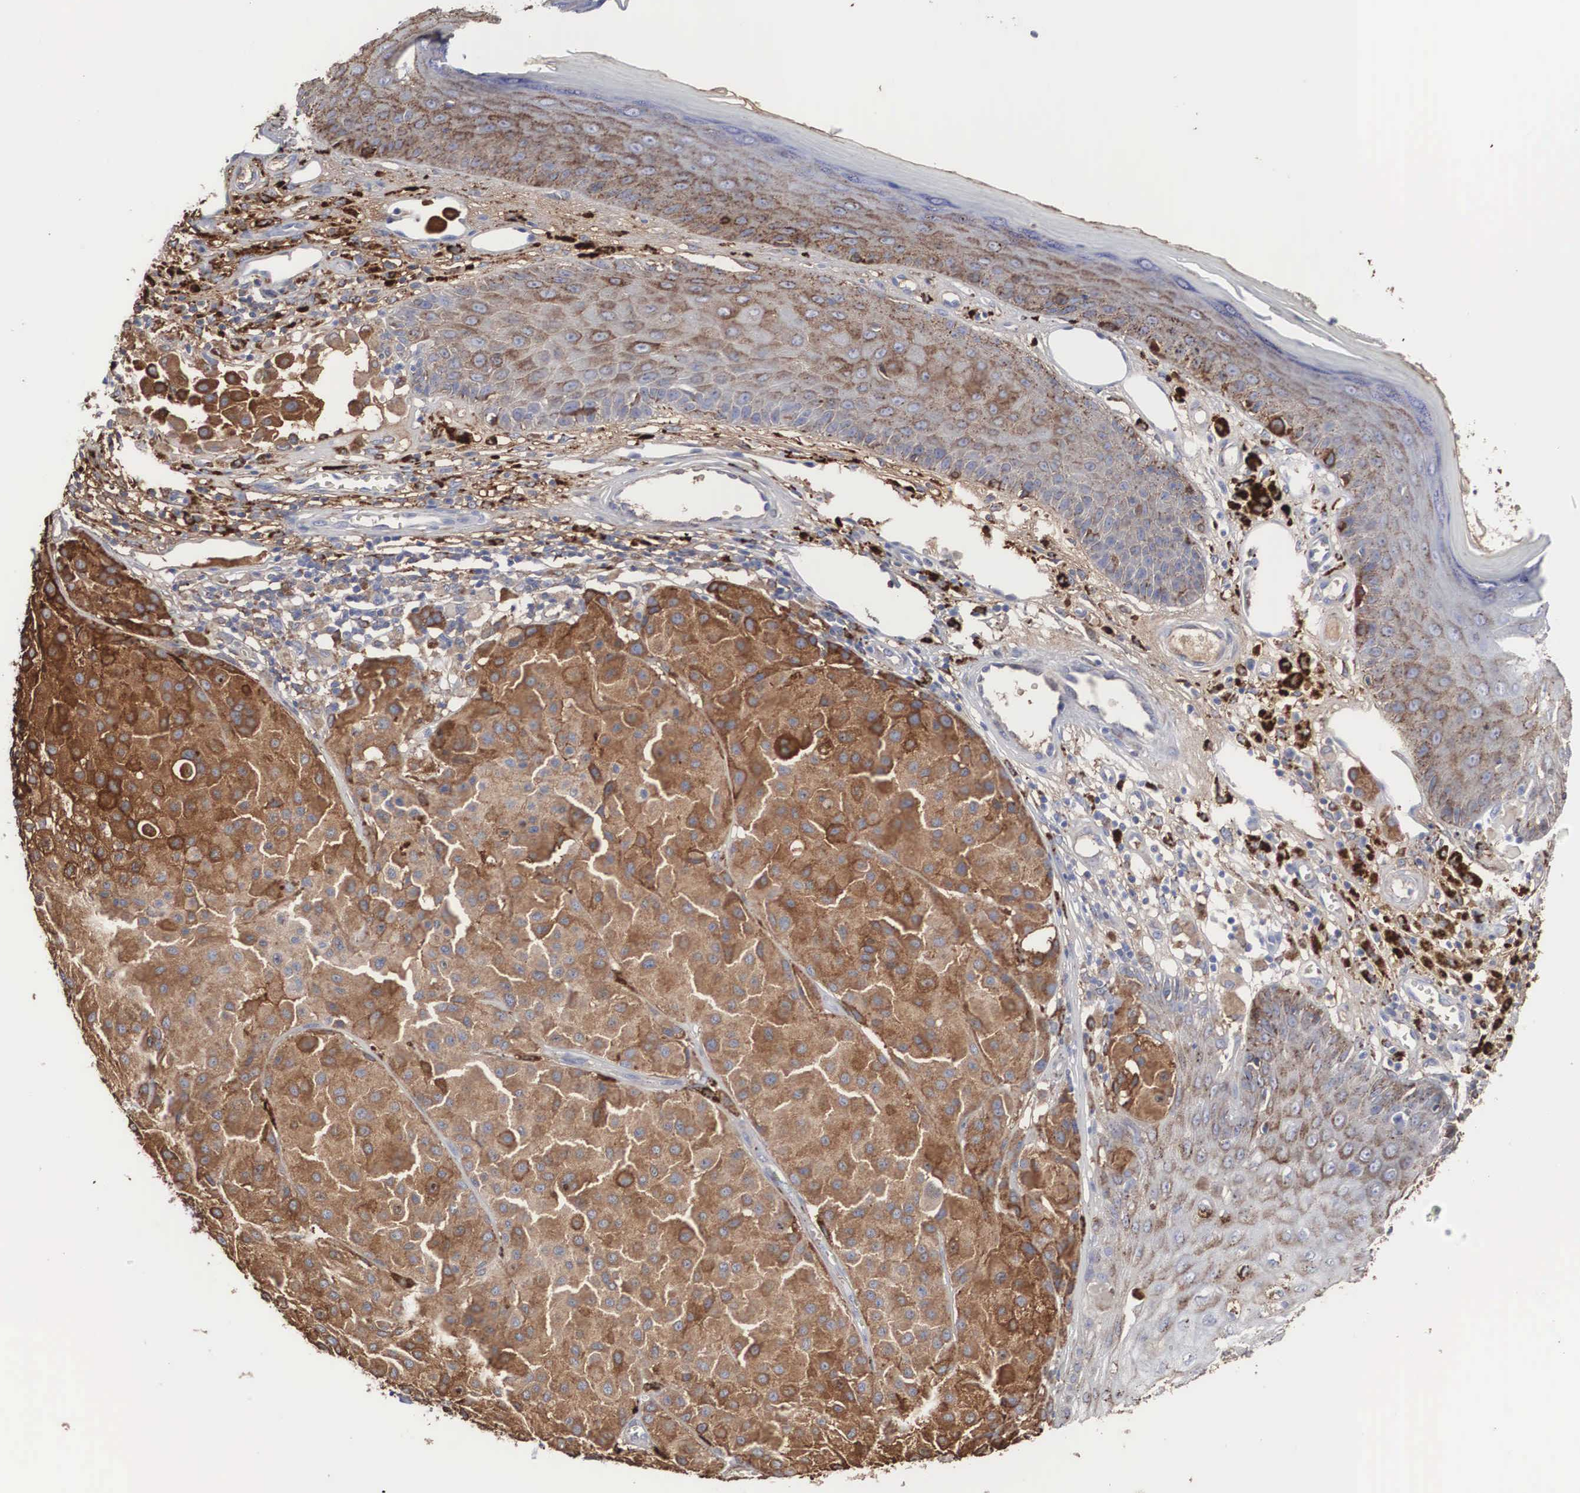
{"staining": {"intensity": "strong", "quantity": ">75%", "location": "cytoplasmic/membranous"}, "tissue": "melanoma", "cell_type": "Tumor cells", "image_type": "cancer", "snomed": [{"axis": "morphology", "description": "Malignant melanoma, NOS"}, {"axis": "topography", "description": "Skin"}], "caption": "Melanoma tissue exhibits strong cytoplasmic/membranous staining in about >75% of tumor cells, visualized by immunohistochemistry.", "gene": "LGALS3BP", "patient": {"sex": "male", "age": 36}}